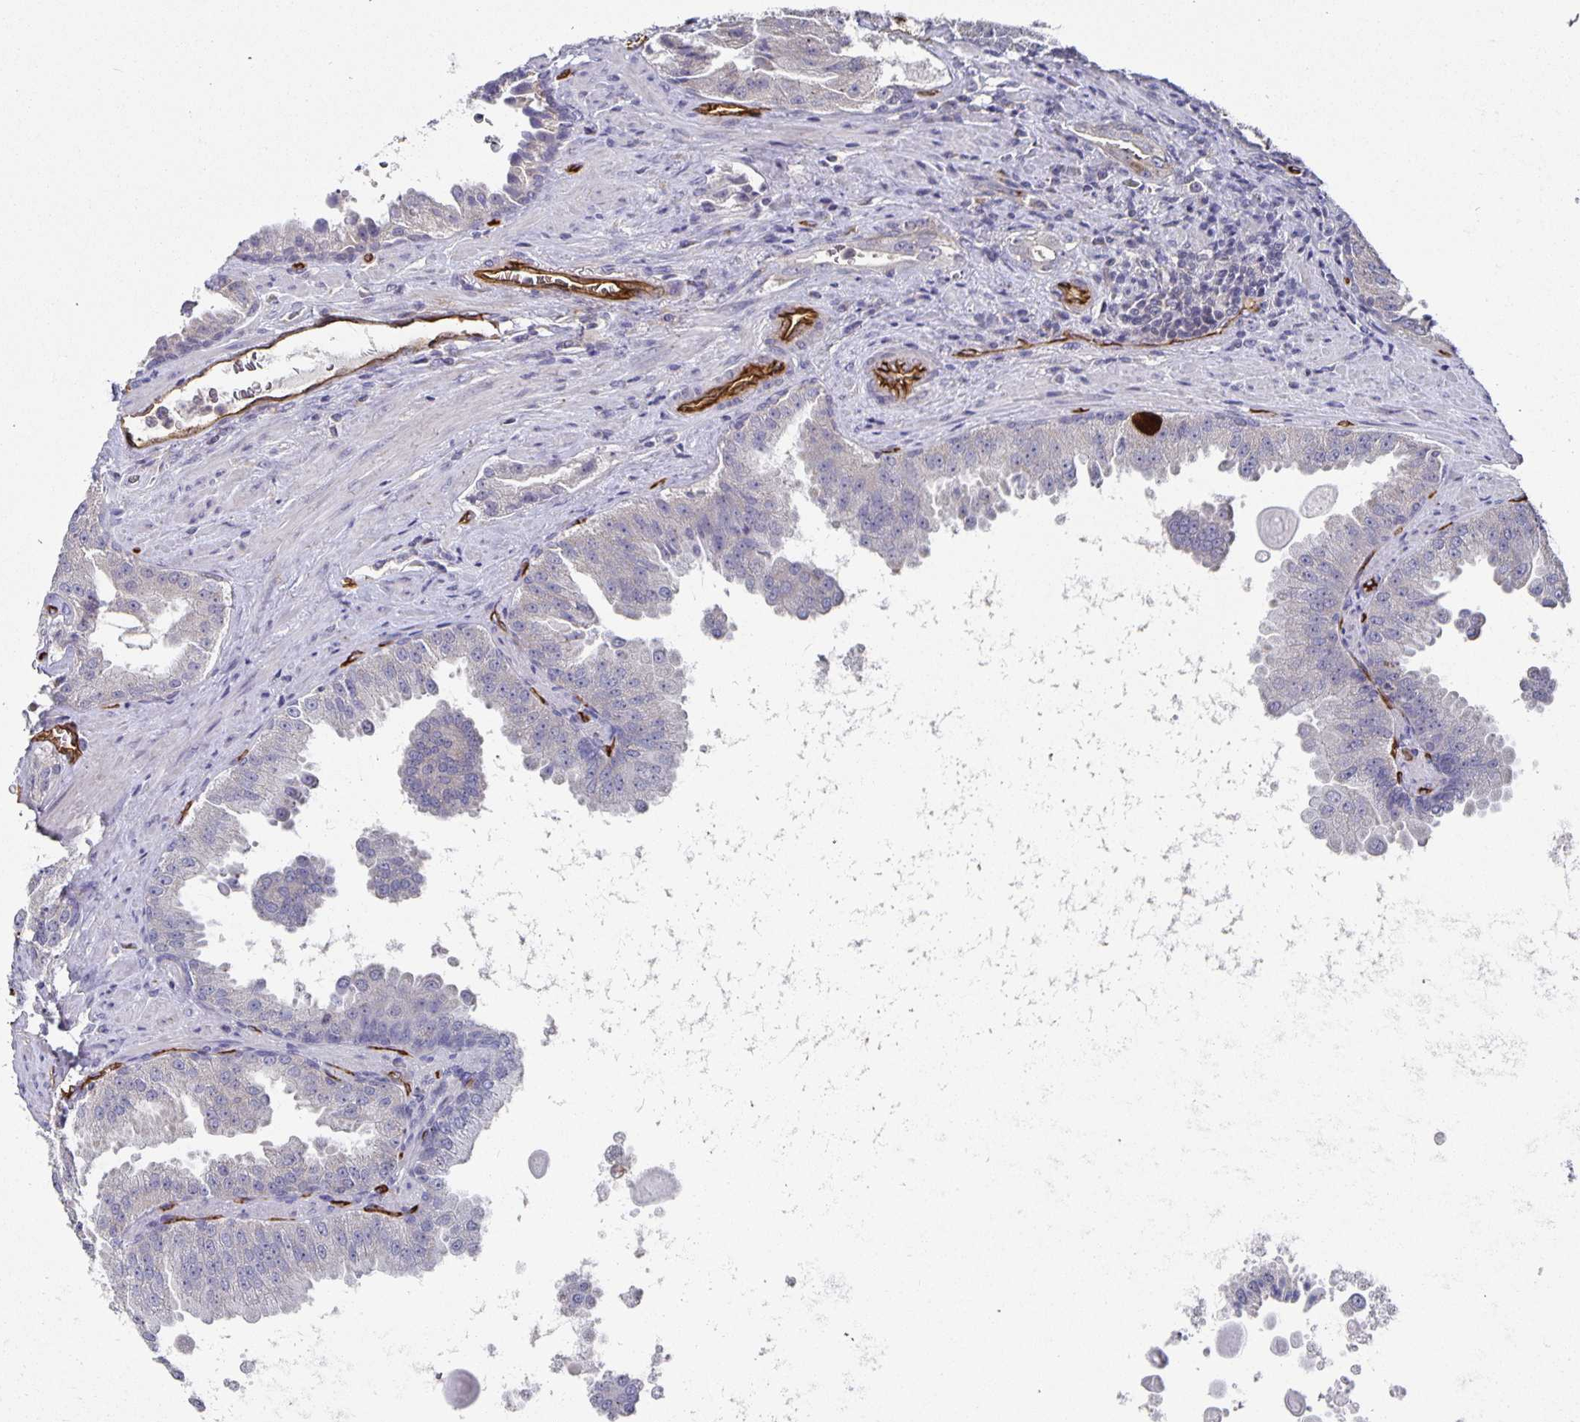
{"staining": {"intensity": "negative", "quantity": "none", "location": "none"}, "tissue": "prostate cancer", "cell_type": "Tumor cells", "image_type": "cancer", "snomed": [{"axis": "morphology", "description": "Adenocarcinoma, Low grade"}, {"axis": "topography", "description": "Prostate"}], "caption": "IHC micrograph of neoplastic tissue: adenocarcinoma (low-grade) (prostate) stained with DAB shows no significant protein expression in tumor cells.", "gene": "PODXL", "patient": {"sex": "male", "age": 67}}